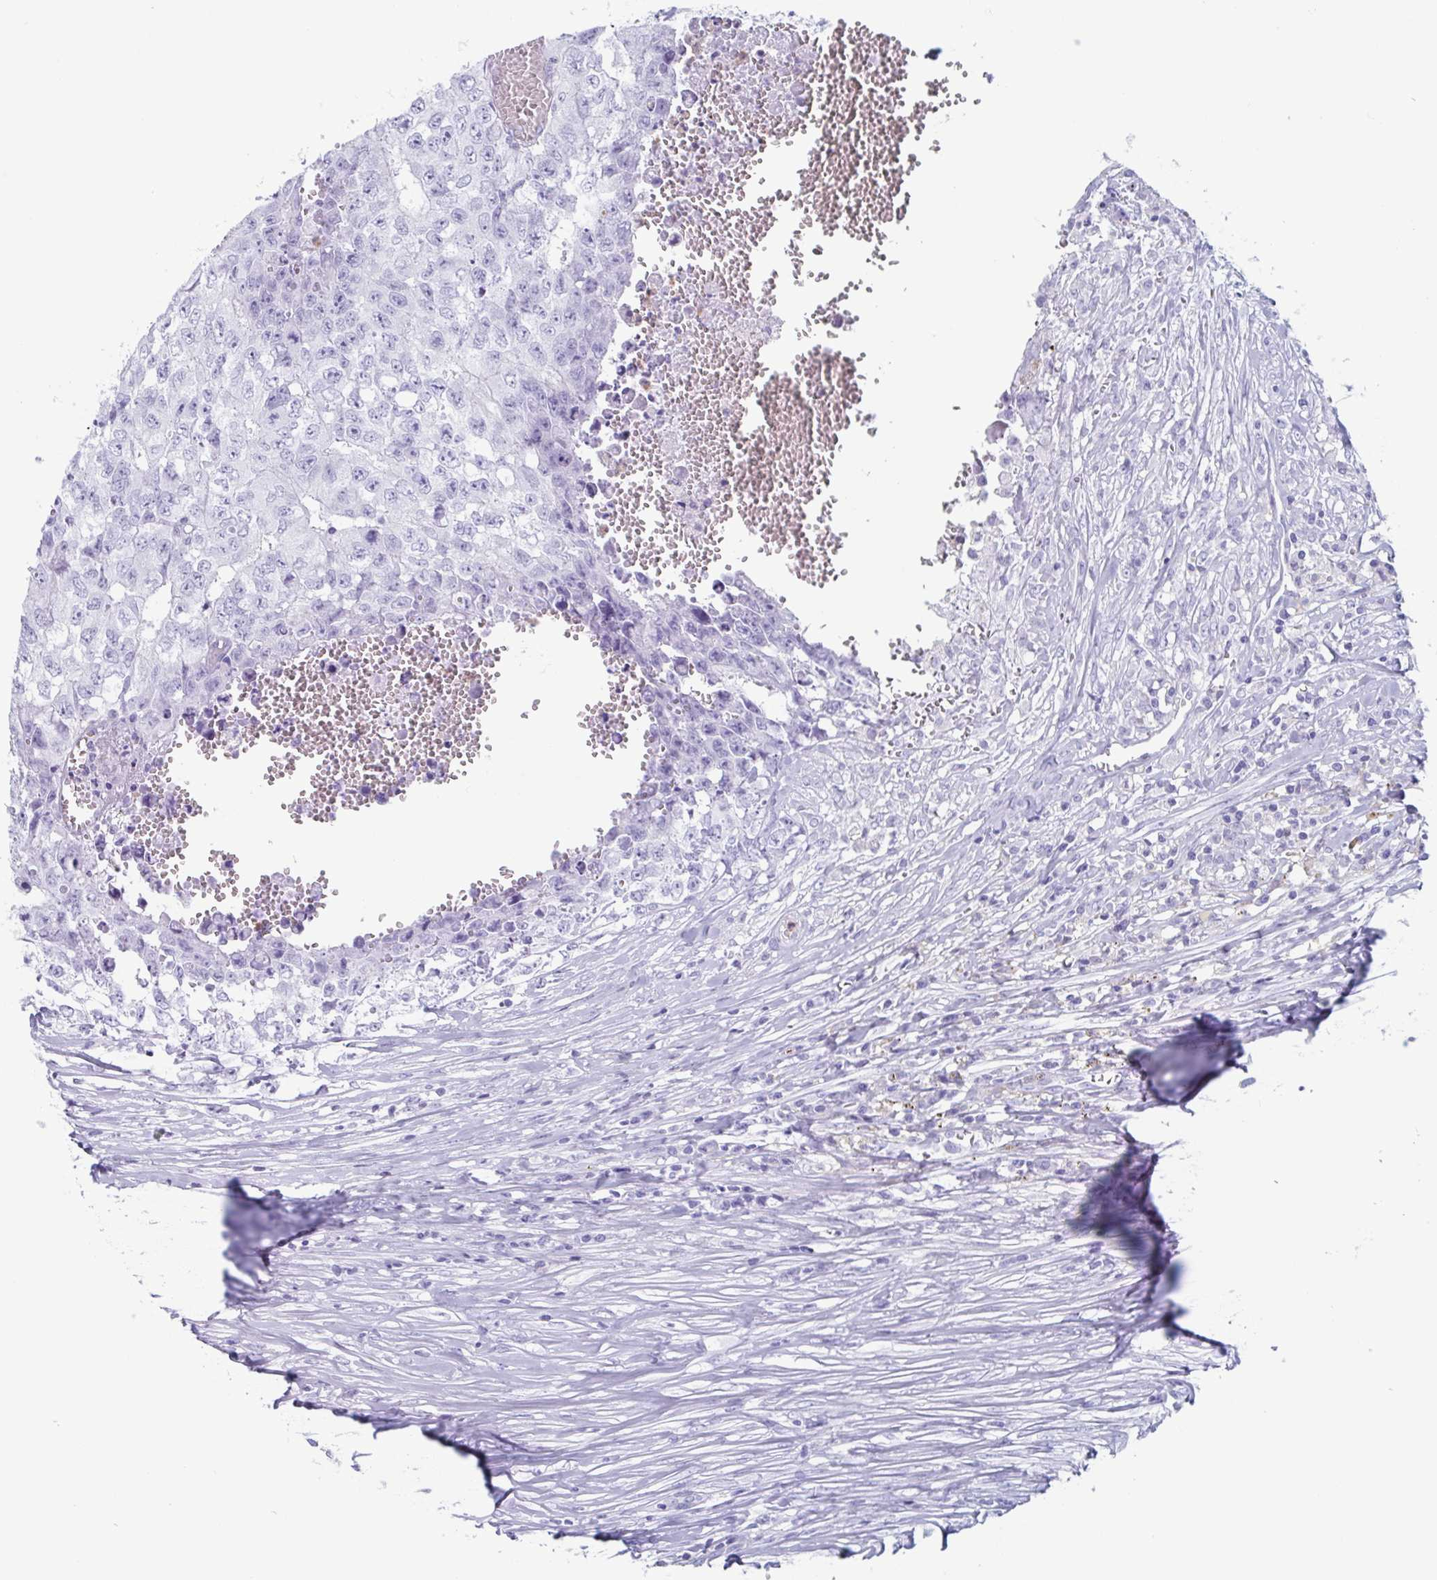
{"staining": {"intensity": "negative", "quantity": "none", "location": "none"}, "tissue": "testis cancer", "cell_type": "Tumor cells", "image_type": "cancer", "snomed": [{"axis": "morphology", "description": "Carcinoma, Embryonal, NOS"}, {"axis": "morphology", "description": "Teratoma, malignant, NOS"}, {"axis": "topography", "description": "Testis"}], "caption": "A photomicrograph of testis cancer (embryonal carcinoma) stained for a protein reveals no brown staining in tumor cells.", "gene": "BPI", "patient": {"sex": "male", "age": 24}}